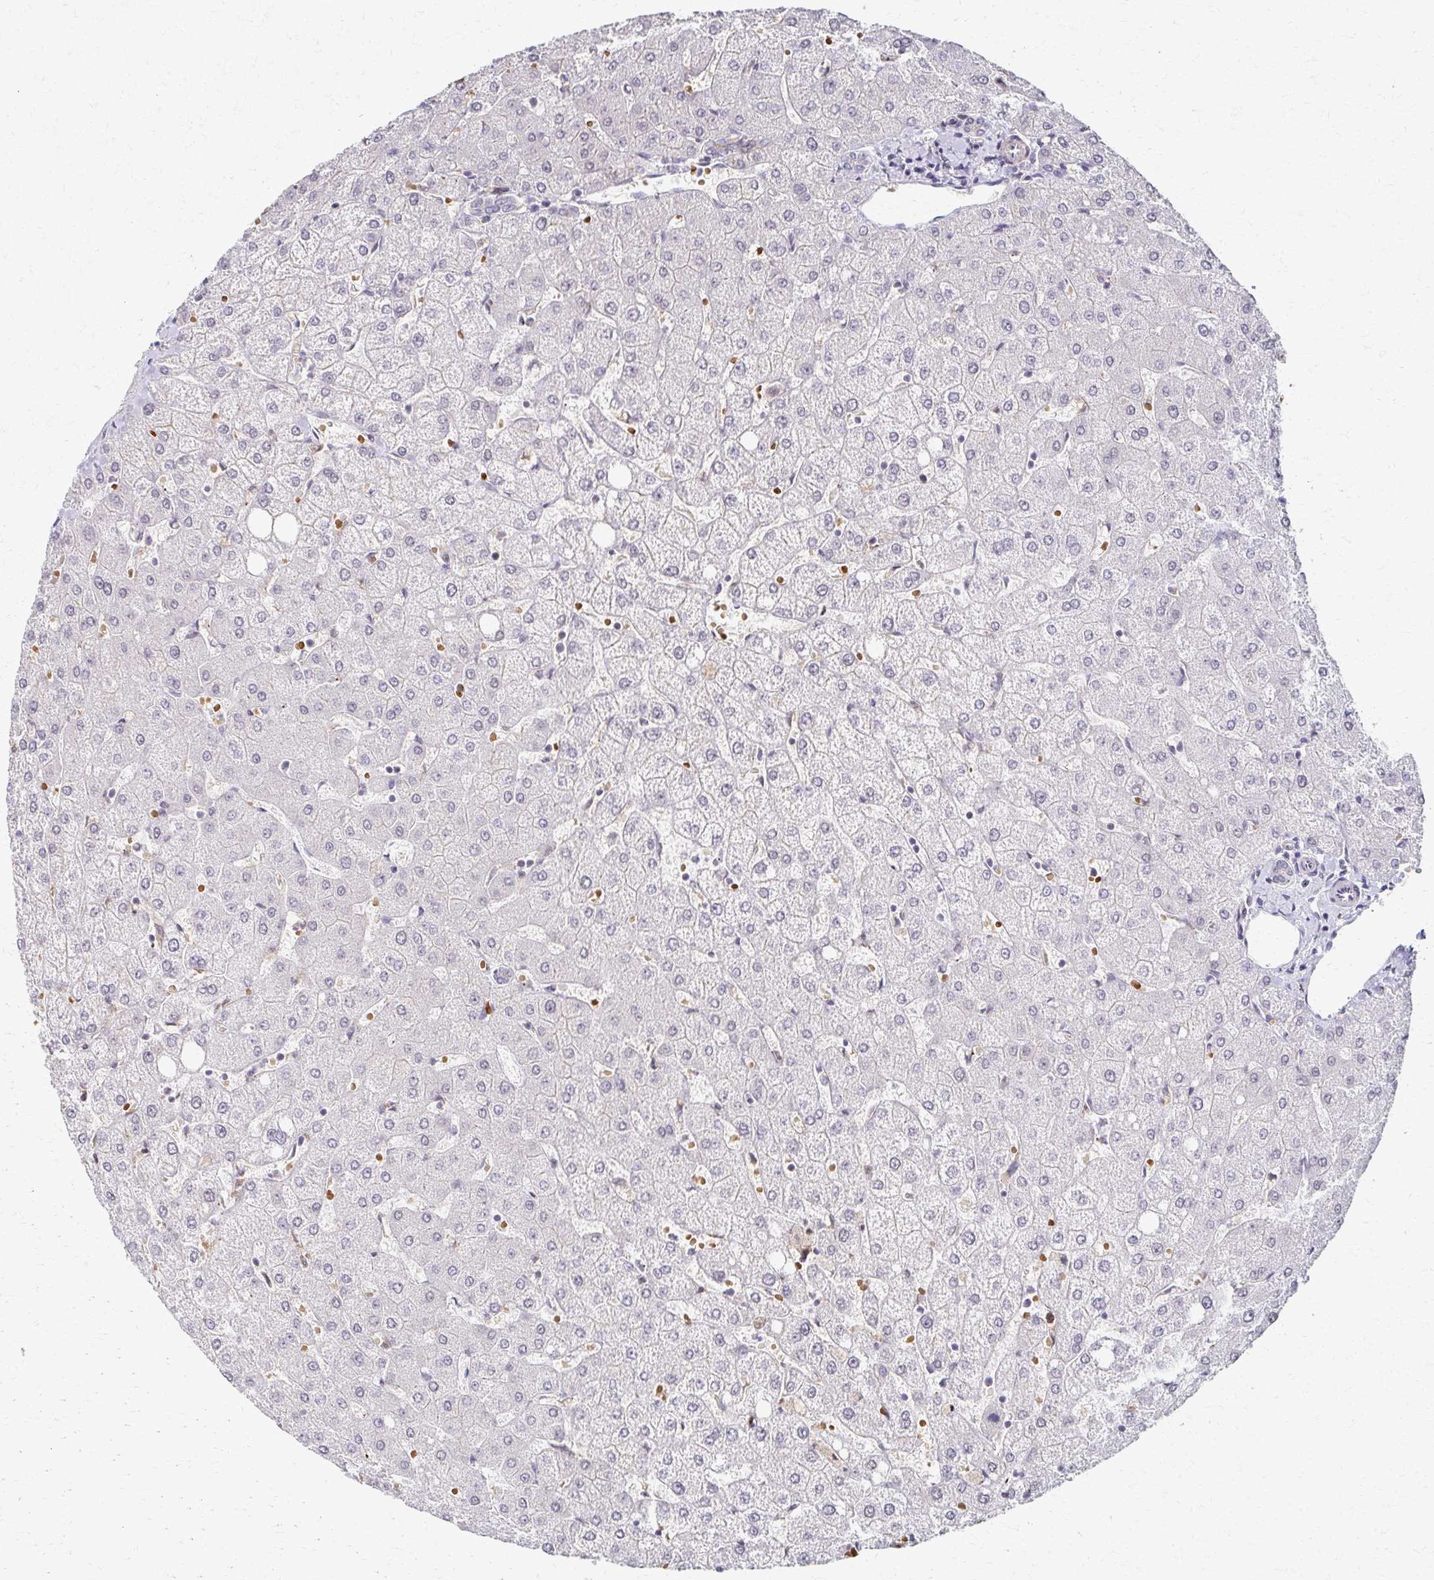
{"staining": {"intensity": "negative", "quantity": "none", "location": "none"}, "tissue": "liver", "cell_type": "Cholangiocytes", "image_type": "normal", "snomed": [{"axis": "morphology", "description": "Normal tissue, NOS"}, {"axis": "topography", "description": "Liver"}], "caption": "The immunohistochemistry photomicrograph has no significant staining in cholangiocytes of liver.", "gene": "SKA2", "patient": {"sex": "female", "age": 54}}